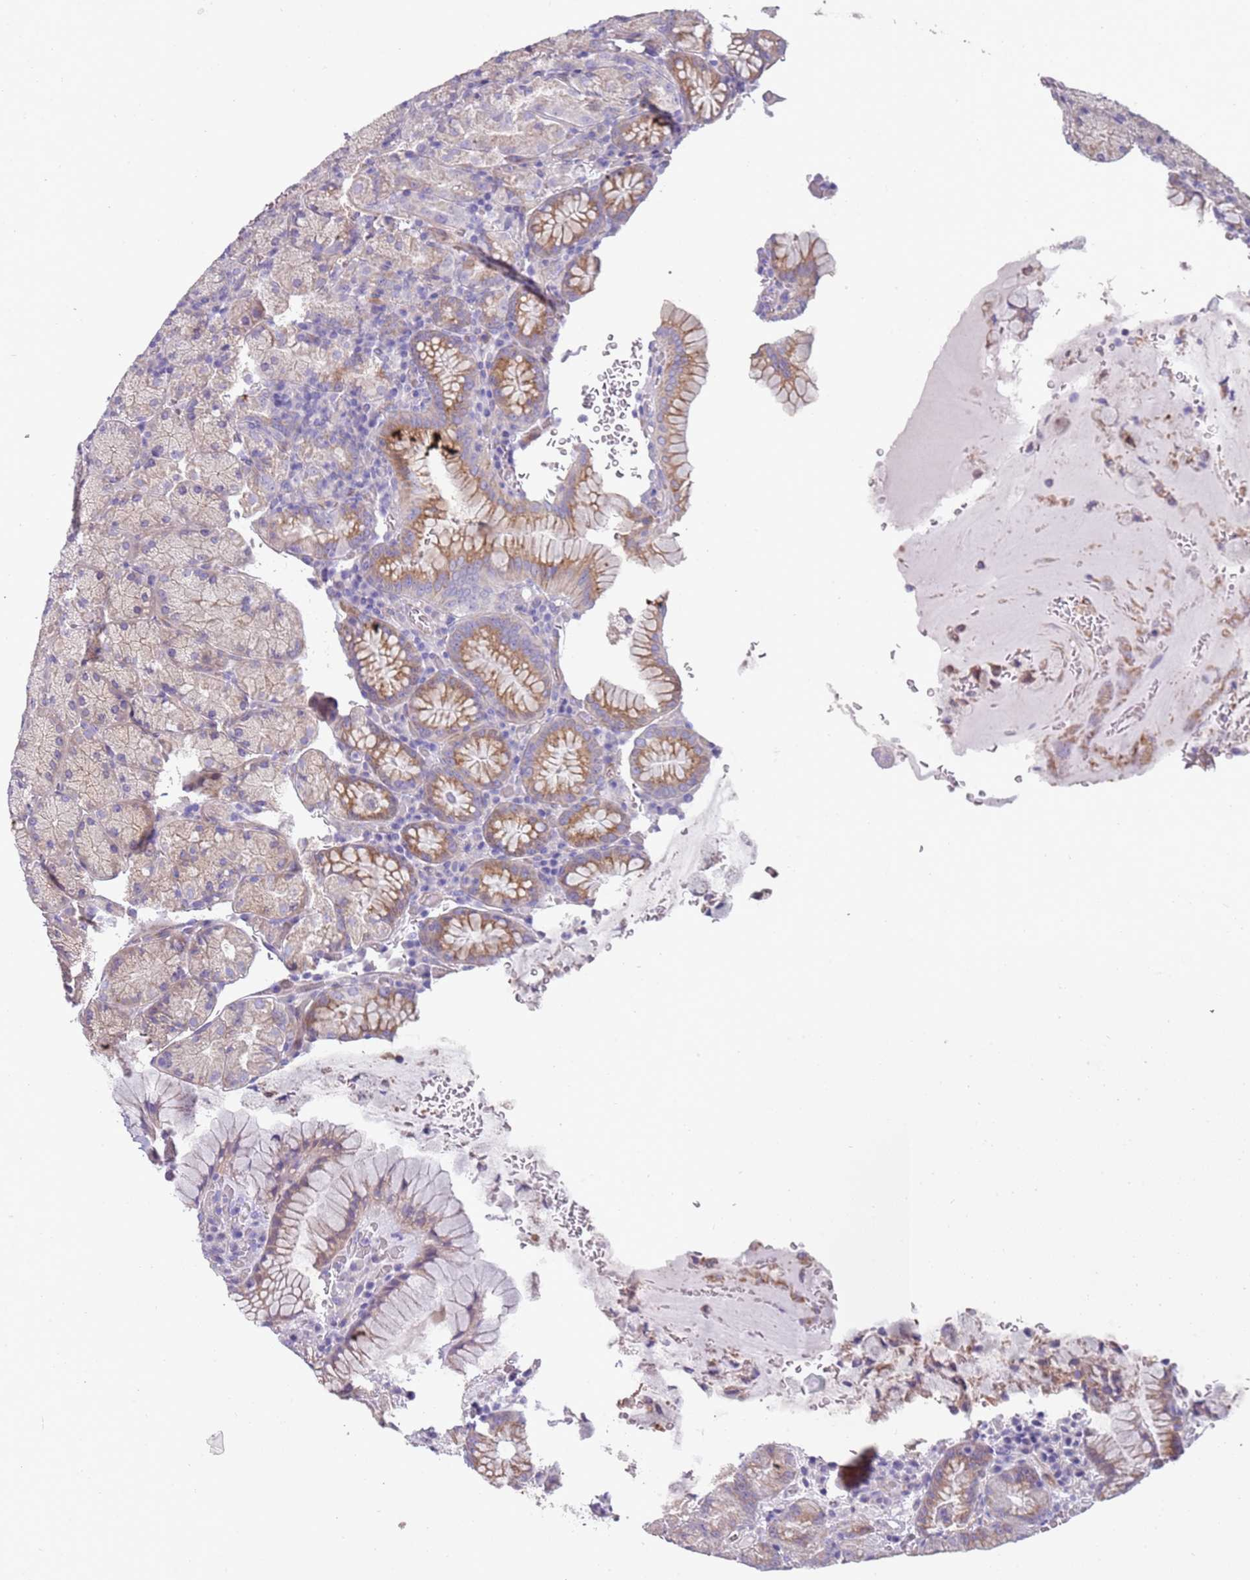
{"staining": {"intensity": "moderate", "quantity": "25%-75%", "location": "cytoplasmic/membranous"}, "tissue": "stomach", "cell_type": "Glandular cells", "image_type": "normal", "snomed": [{"axis": "morphology", "description": "Normal tissue, NOS"}, {"axis": "topography", "description": "Stomach, upper"}, {"axis": "topography", "description": "Stomach, lower"}], "caption": "DAB (3,3'-diaminobenzidine) immunohistochemical staining of unremarkable stomach demonstrates moderate cytoplasmic/membranous protein staining in about 25%-75% of glandular cells.", "gene": "ENSG00000271254", "patient": {"sex": "male", "age": 80}}